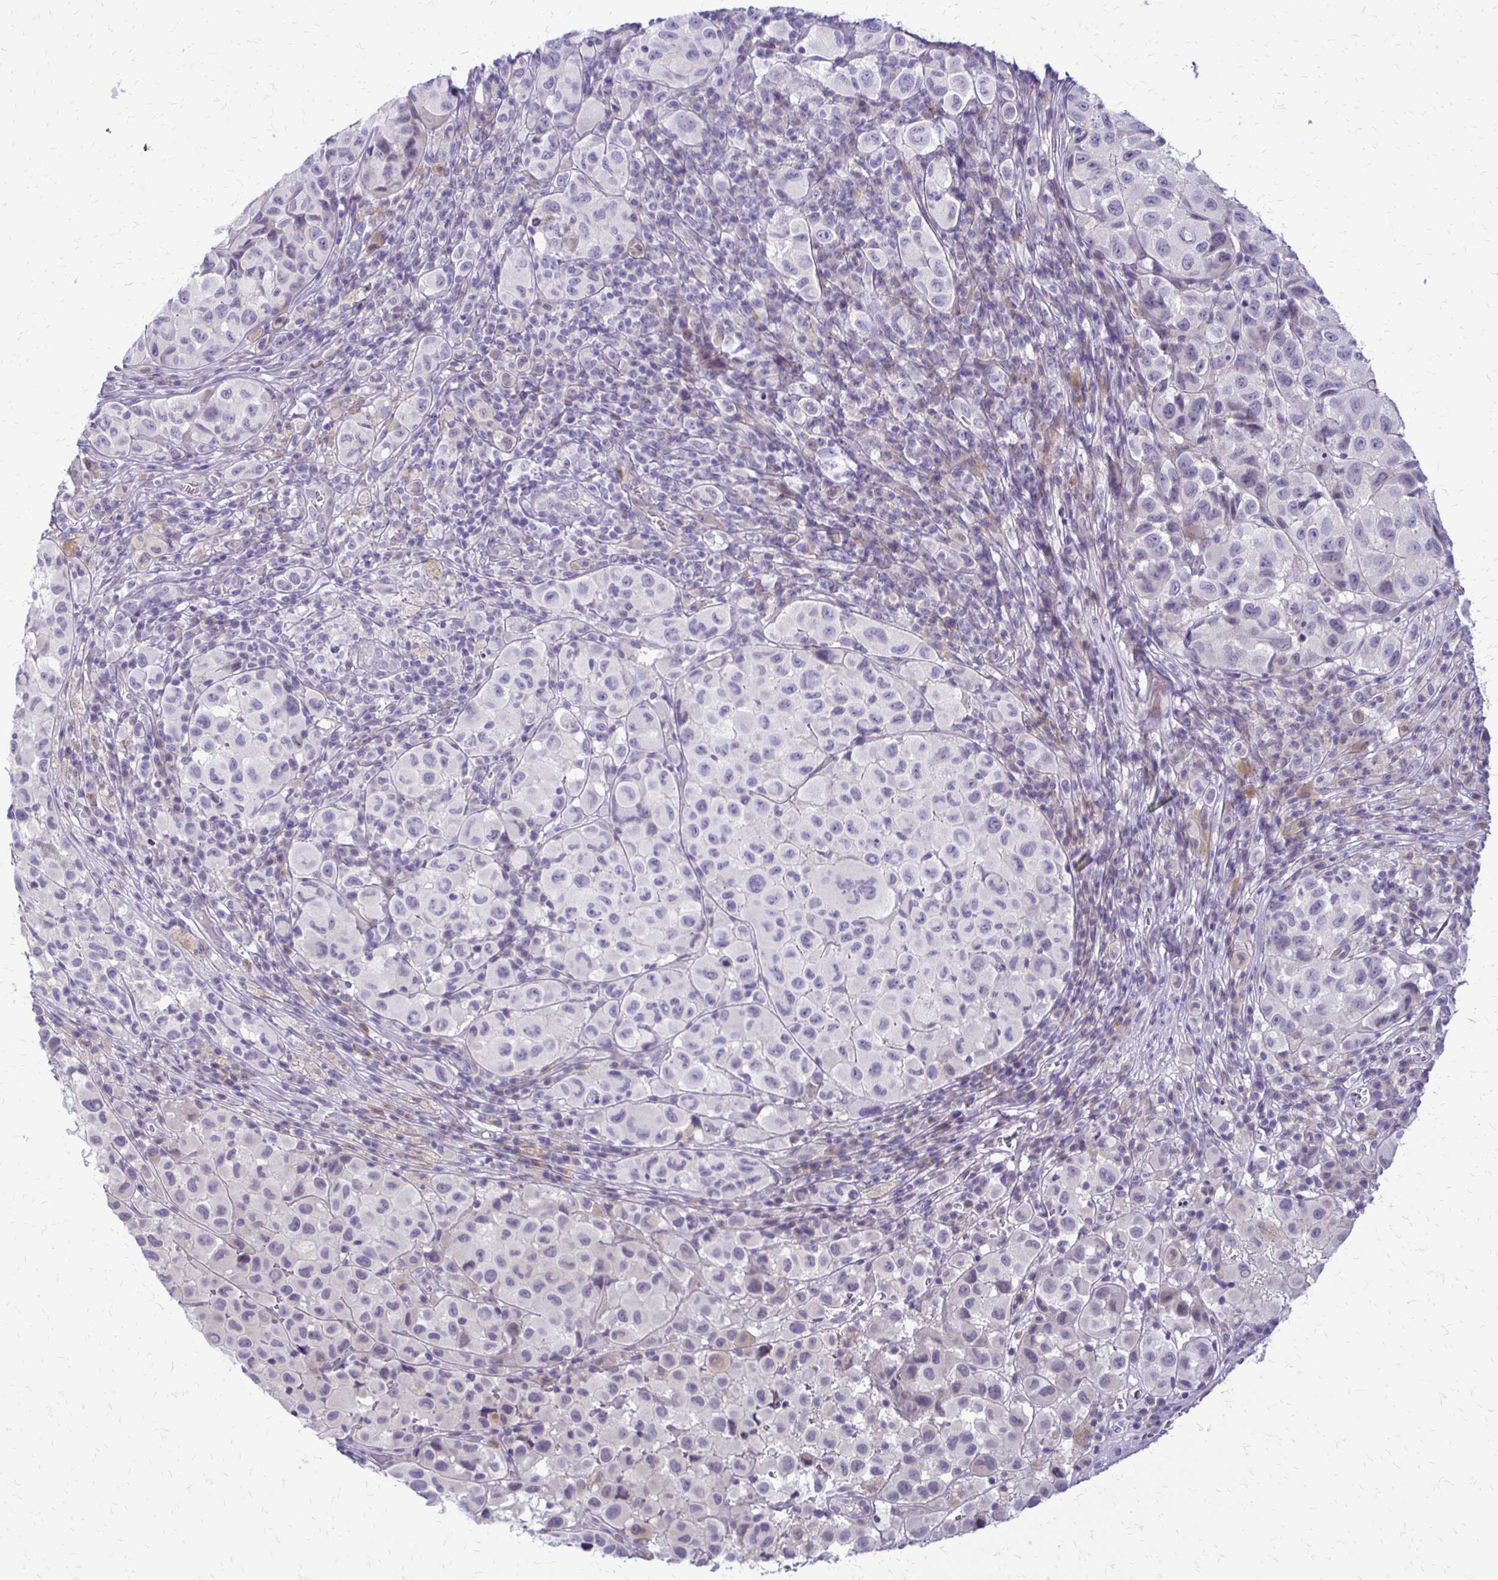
{"staining": {"intensity": "negative", "quantity": "none", "location": "none"}, "tissue": "melanoma", "cell_type": "Tumor cells", "image_type": "cancer", "snomed": [{"axis": "morphology", "description": "Malignant melanoma, NOS"}, {"axis": "topography", "description": "Skin"}], "caption": "This is an IHC image of human malignant melanoma. There is no expression in tumor cells.", "gene": "EPYC", "patient": {"sex": "male", "age": 93}}